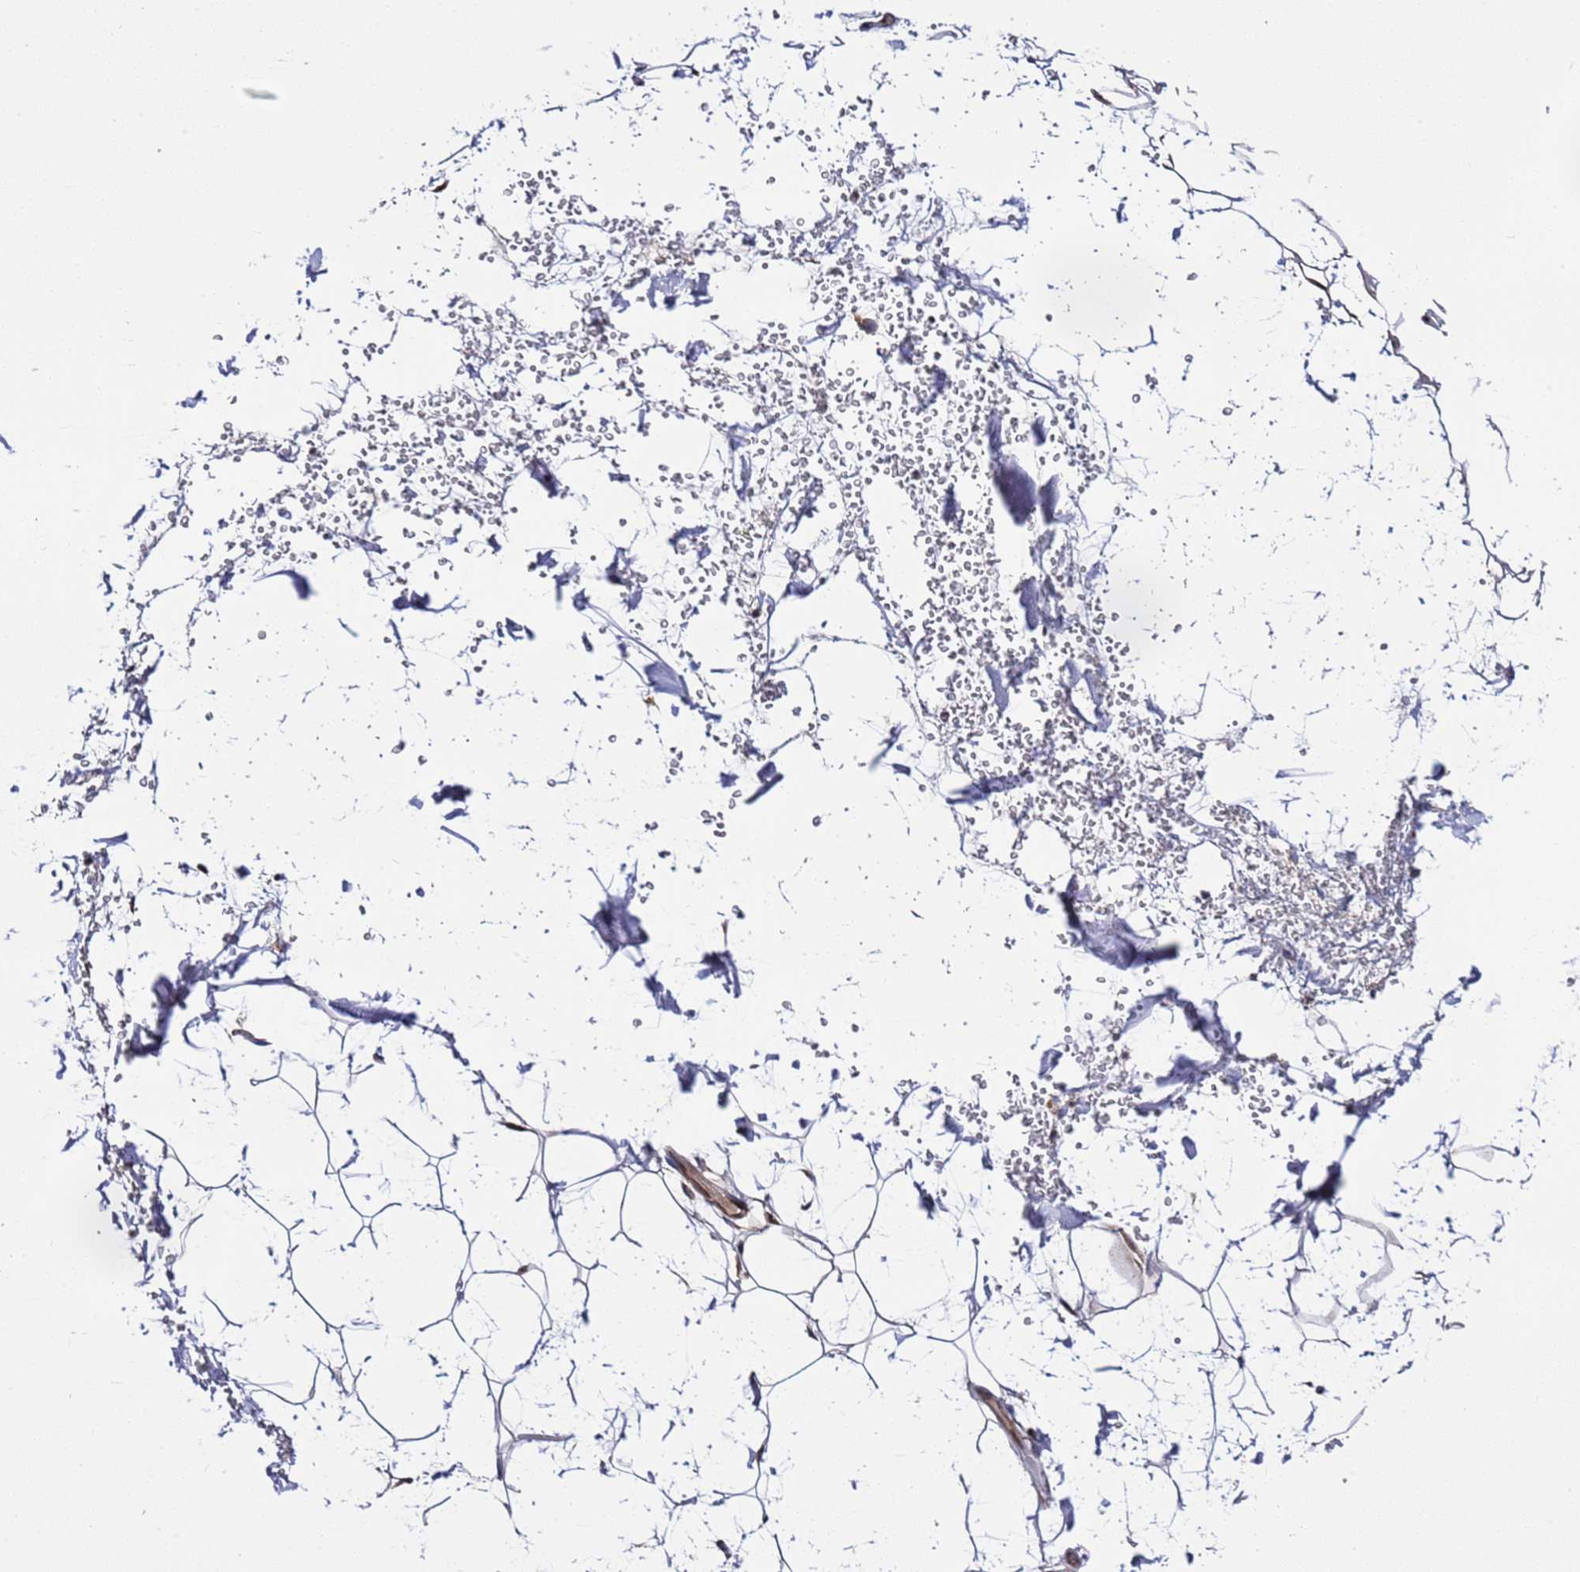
{"staining": {"intensity": "moderate", "quantity": "25%-75%", "location": "cytoplasmic/membranous"}, "tissue": "adipose tissue", "cell_type": "Adipocytes", "image_type": "normal", "snomed": [{"axis": "morphology", "description": "Normal tissue, NOS"}, {"axis": "topography", "description": "Breast"}], "caption": "Immunohistochemical staining of benign human adipose tissue demonstrates 25%-75% levels of moderate cytoplasmic/membranous protein positivity in about 25%-75% of adipocytes.", "gene": "POLR2D", "patient": {"sex": "female", "age": 26}}